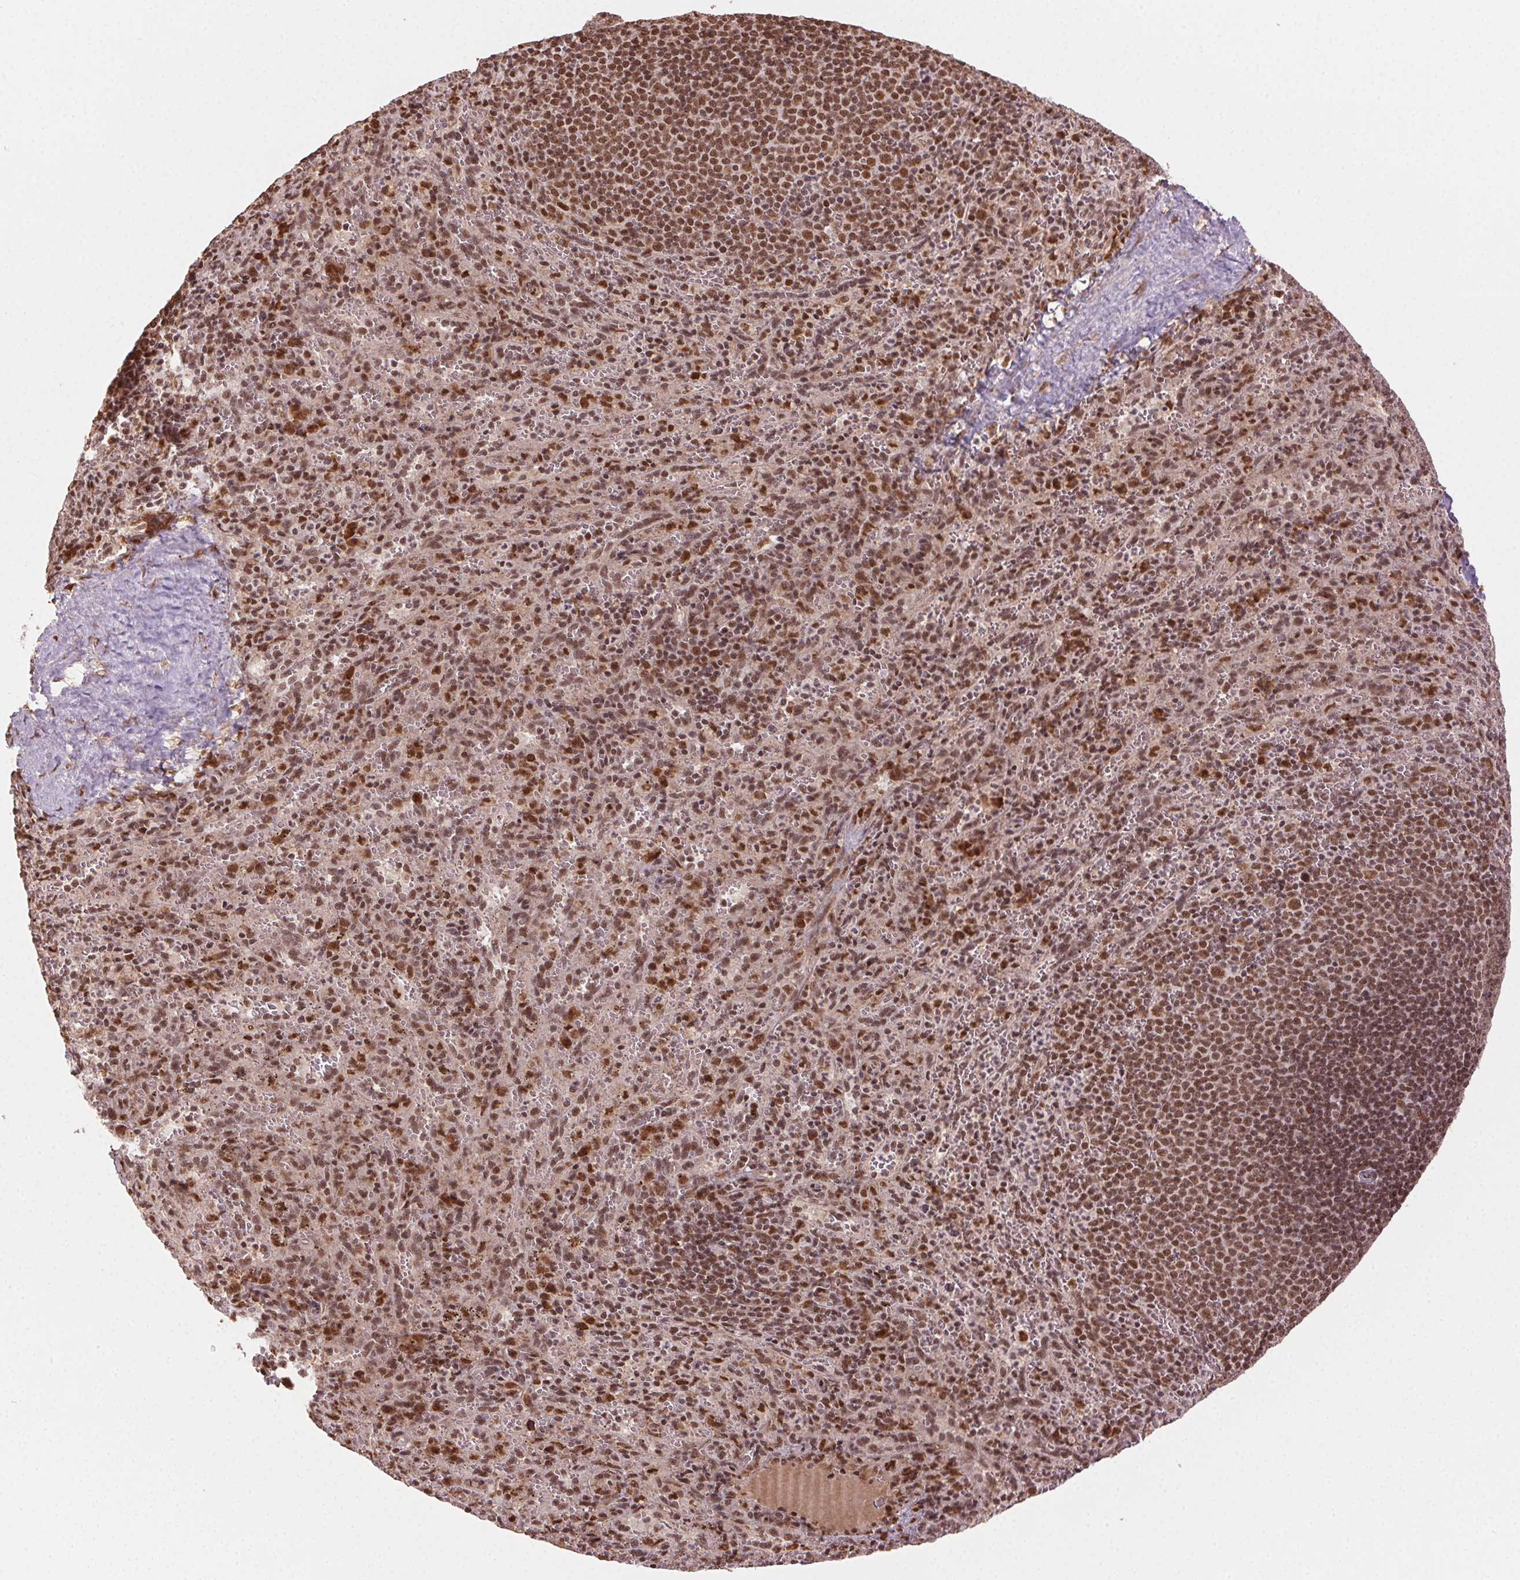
{"staining": {"intensity": "moderate", "quantity": ">75%", "location": "nuclear"}, "tissue": "spleen", "cell_type": "Cells in red pulp", "image_type": "normal", "snomed": [{"axis": "morphology", "description": "Normal tissue, NOS"}, {"axis": "topography", "description": "Spleen"}], "caption": "Cells in red pulp demonstrate moderate nuclear positivity in approximately >75% of cells in normal spleen.", "gene": "TREML4", "patient": {"sex": "male", "age": 57}}